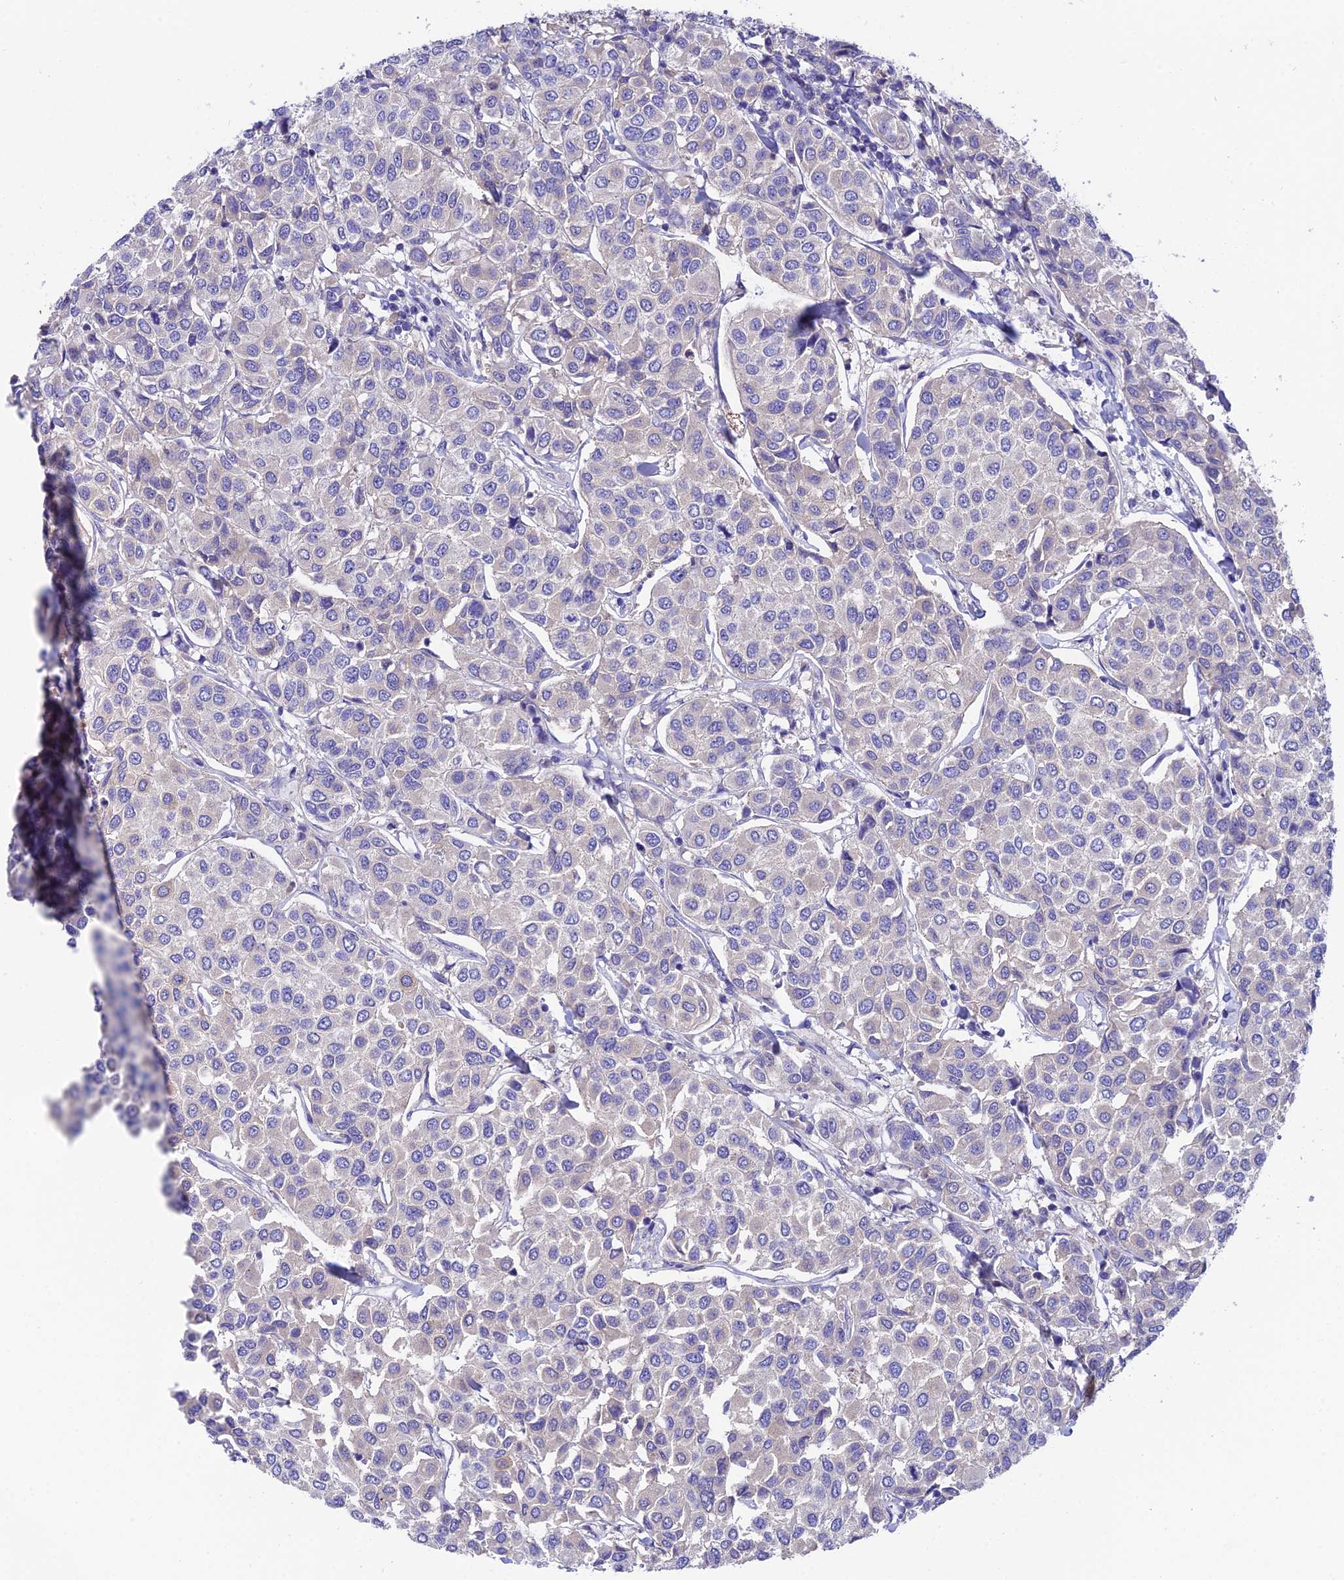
{"staining": {"intensity": "negative", "quantity": "none", "location": "none"}, "tissue": "breast cancer", "cell_type": "Tumor cells", "image_type": "cancer", "snomed": [{"axis": "morphology", "description": "Duct carcinoma"}, {"axis": "topography", "description": "Breast"}], "caption": "A photomicrograph of human breast intraductal carcinoma is negative for staining in tumor cells.", "gene": "DUSP29", "patient": {"sex": "female", "age": 55}}